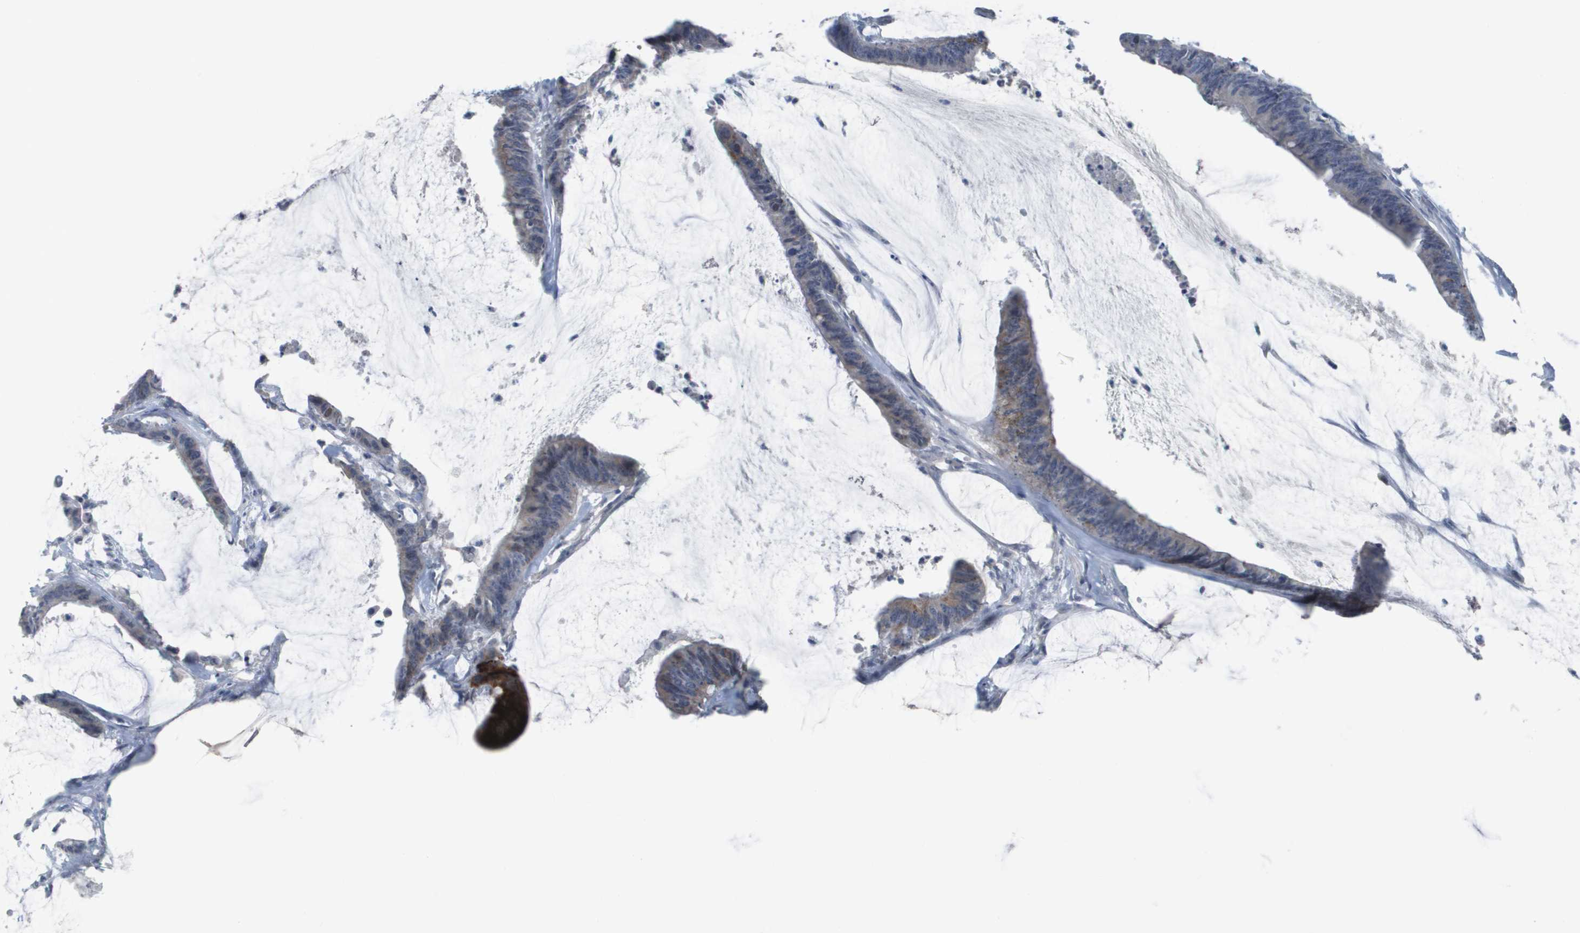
{"staining": {"intensity": "weak", "quantity": "<25%", "location": "cytoplasmic/membranous"}, "tissue": "colorectal cancer", "cell_type": "Tumor cells", "image_type": "cancer", "snomed": [{"axis": "morphology", "description": "Adenocarcinoma, NOS"}, {"axis": "topography", "description": "Rectum"}], "caption": "Human adenocarcinoma (colorectal) stained for a protein using immunohistochemistry demonstrates no positivity in tumor cells.", "gene": "PDE4A", "patient": {"sex": "female", "age": 66}}